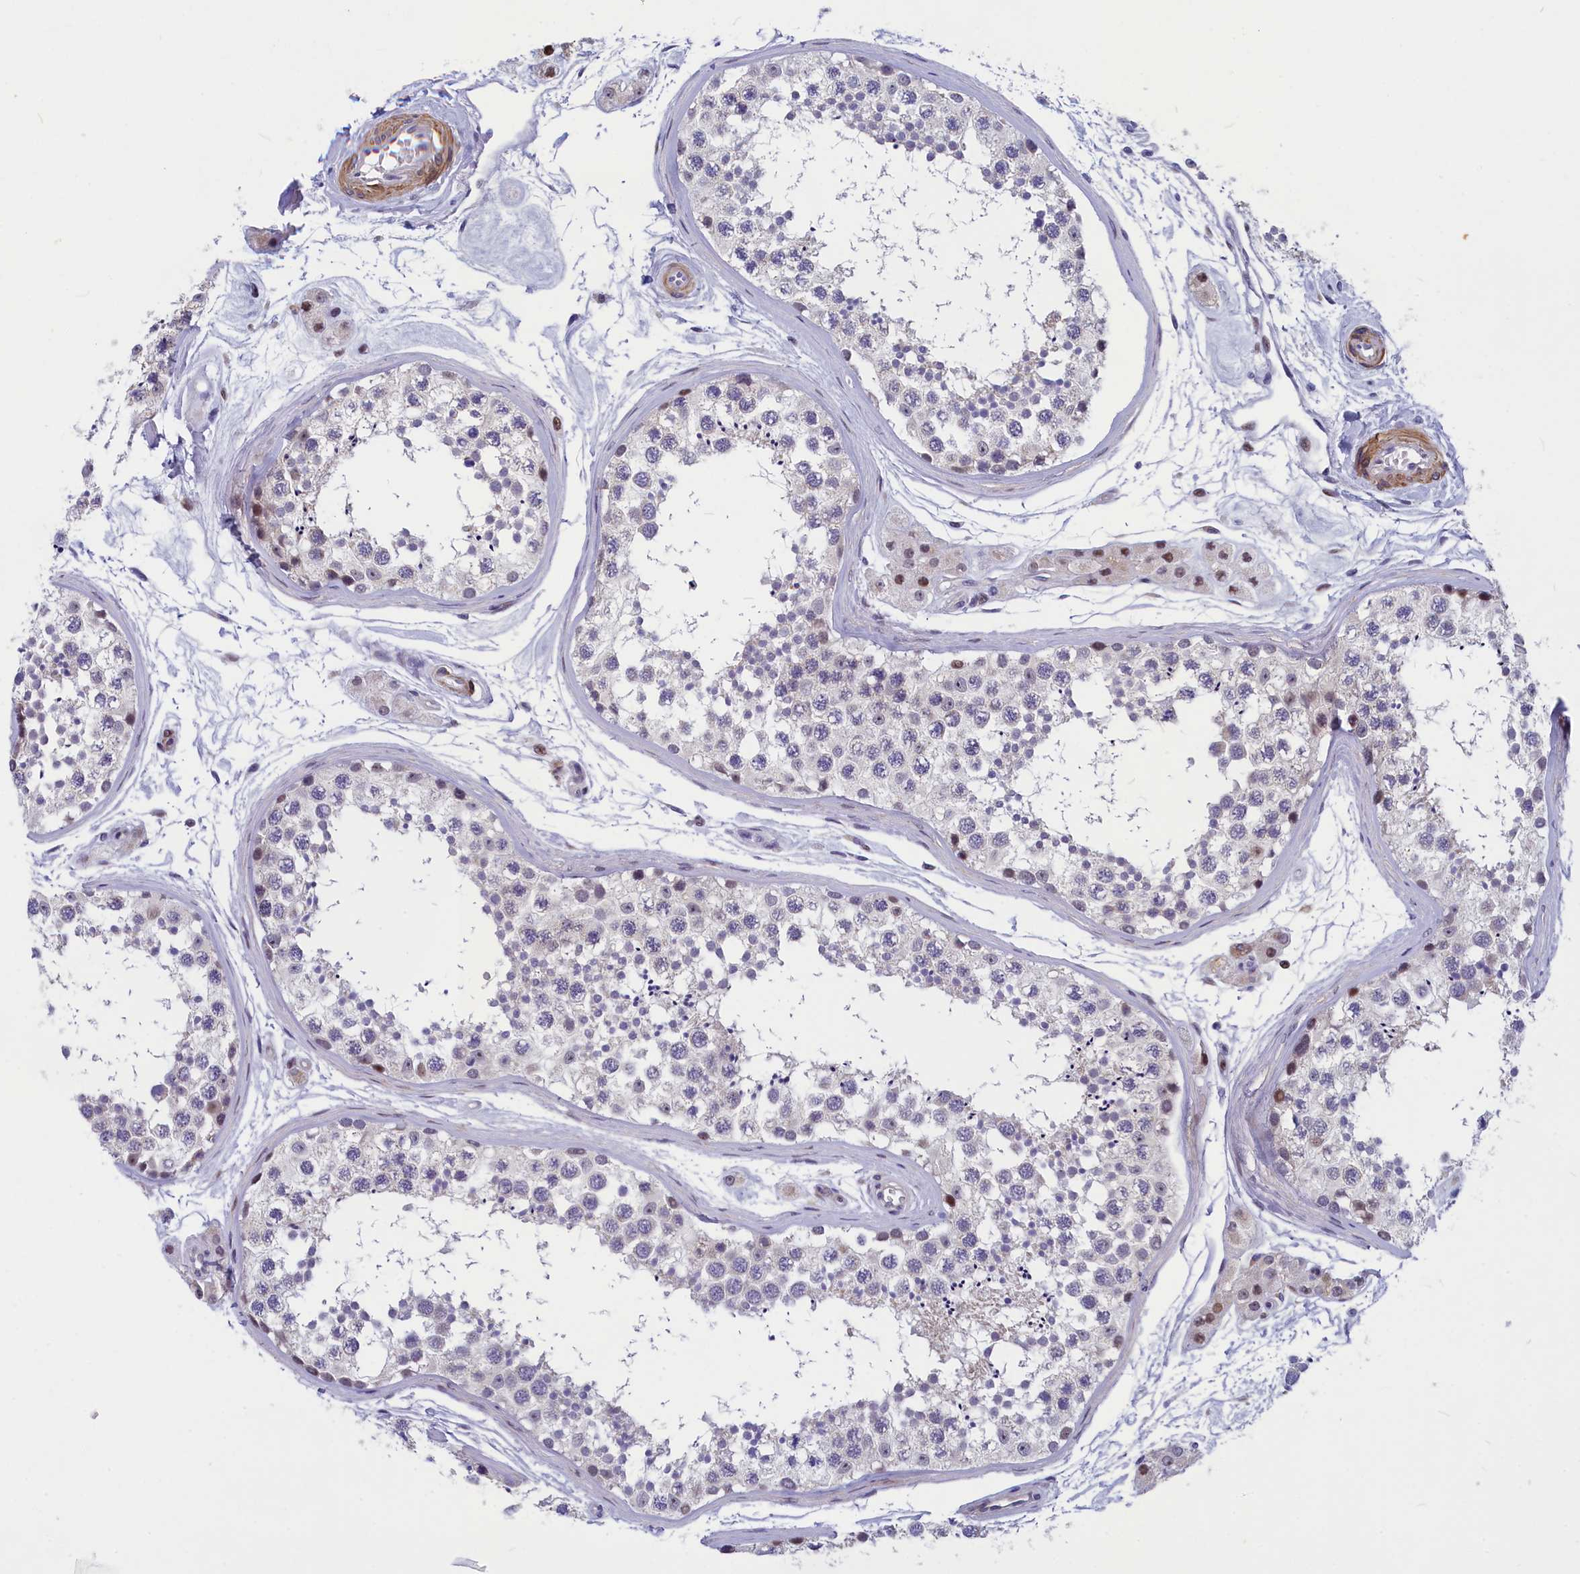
{"staining": {"intensity": "moderate", "quantity": "<25%", "location": "nuclear"}, "tissue": "testis", "cell_type": "Cells in seminiferous ducts", "image_type": "normal", "snomed": [{"axis": "morphology", "description": "Normal tissue, NOS"}, {"axis": "topography", "description": "Testis"}], "caption": "Protein staining of benign testis demonstrates moderate nuclear positivity in about <25% of cells in seminiferous ducts. Immunohistochemistry stains the protein of interest in brown and the nuclei are stained blue.", "gene": "ANKRD34B", "patient": {"sex": "male", "age": 56}}